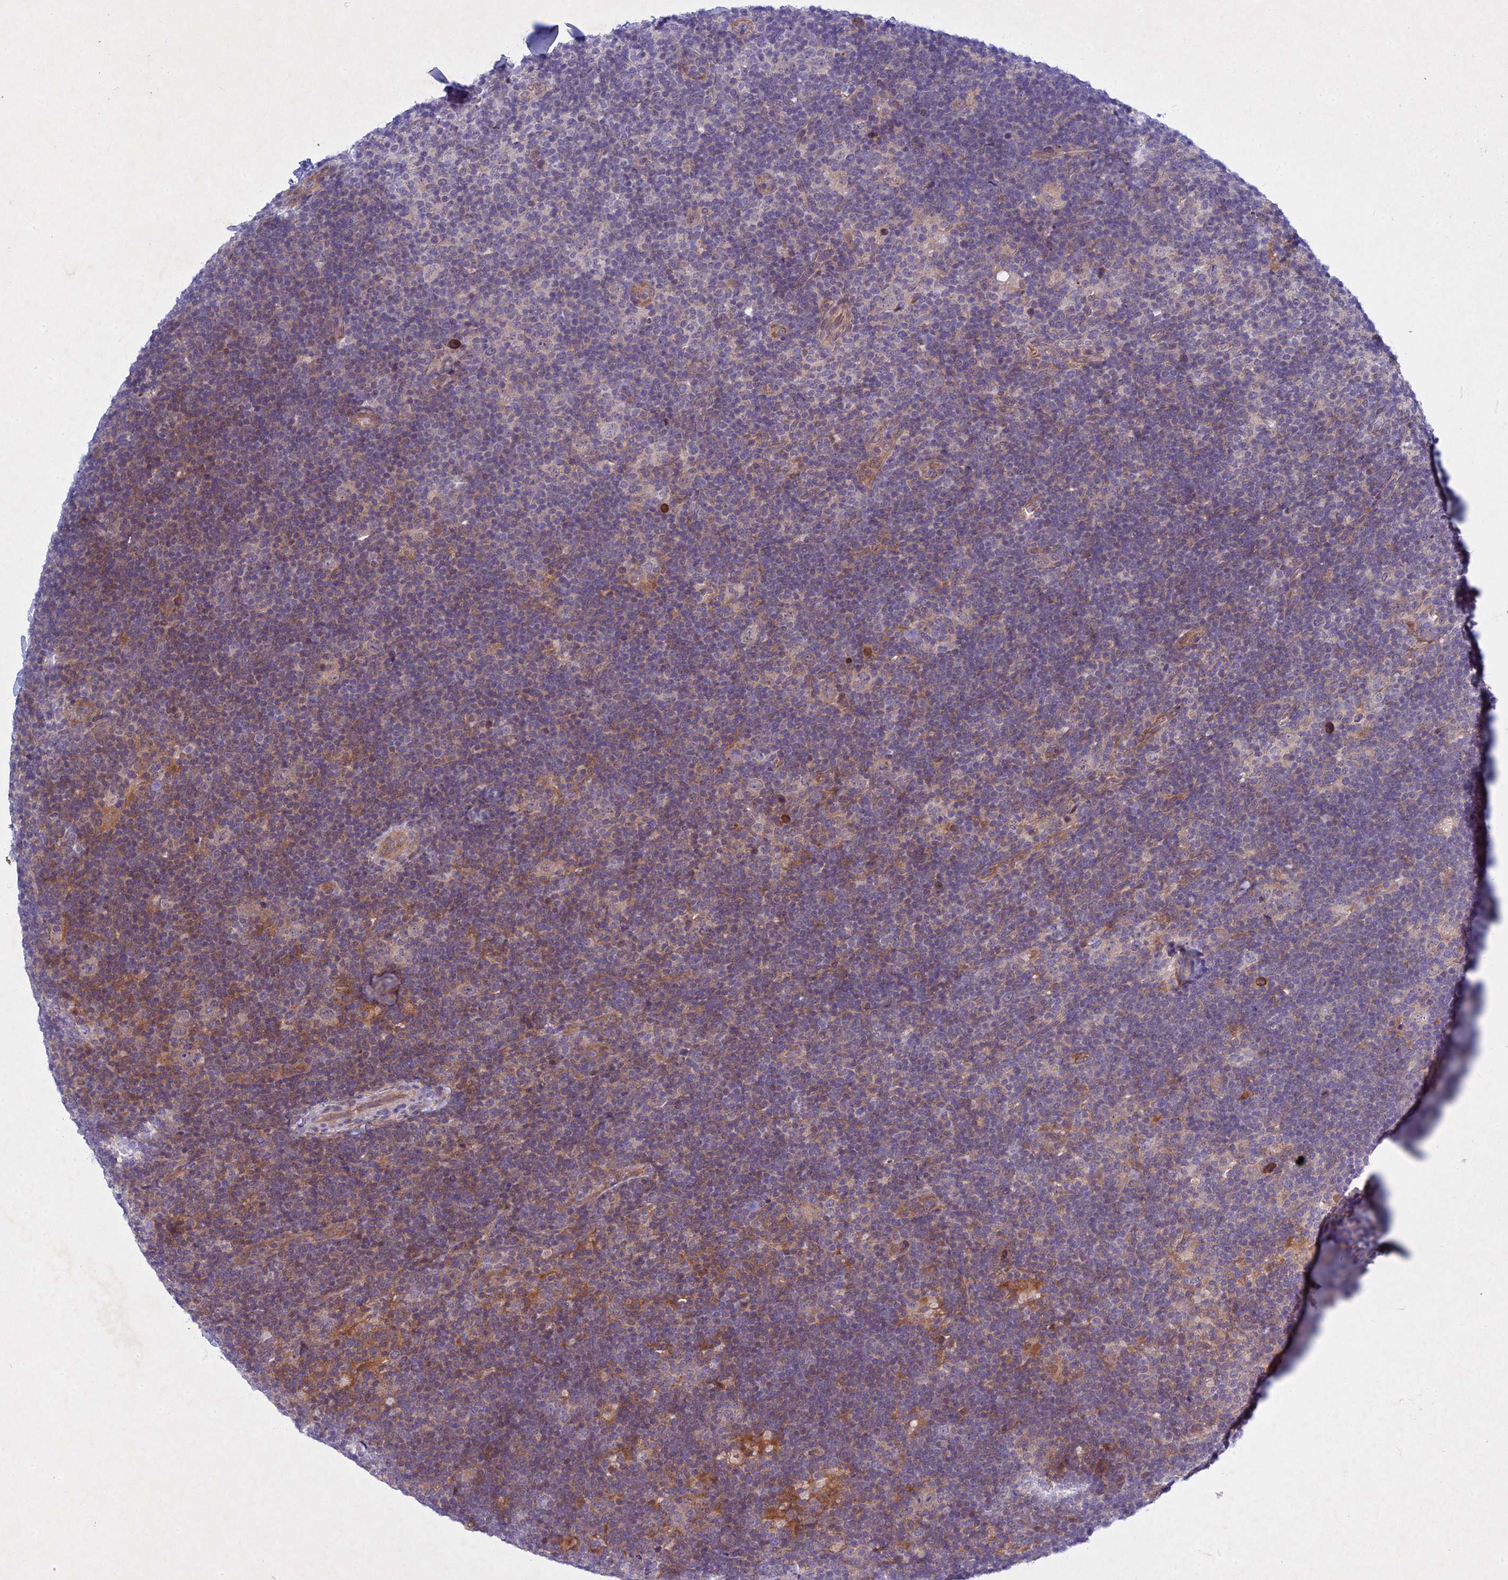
{"staining": {"intensity": "negative", "quantity": "none", "location": "none"}, "tissue": "lymphoma", "cell_type": "Tumor cells", "image_type": "cancer", "snomed": [{"axis": "morphology", "description": "Hodgkin's disease, NOS"}, {"axis": "topography", "description": "Lymph node"}], "caption": "The immunohistochemistry (IHC) histopathology image has no significant positivity in tumor cells of Hodgkin's disease tissue.", "gene": "PTHLH", "patient": {"sex": "female", "age": 57}}